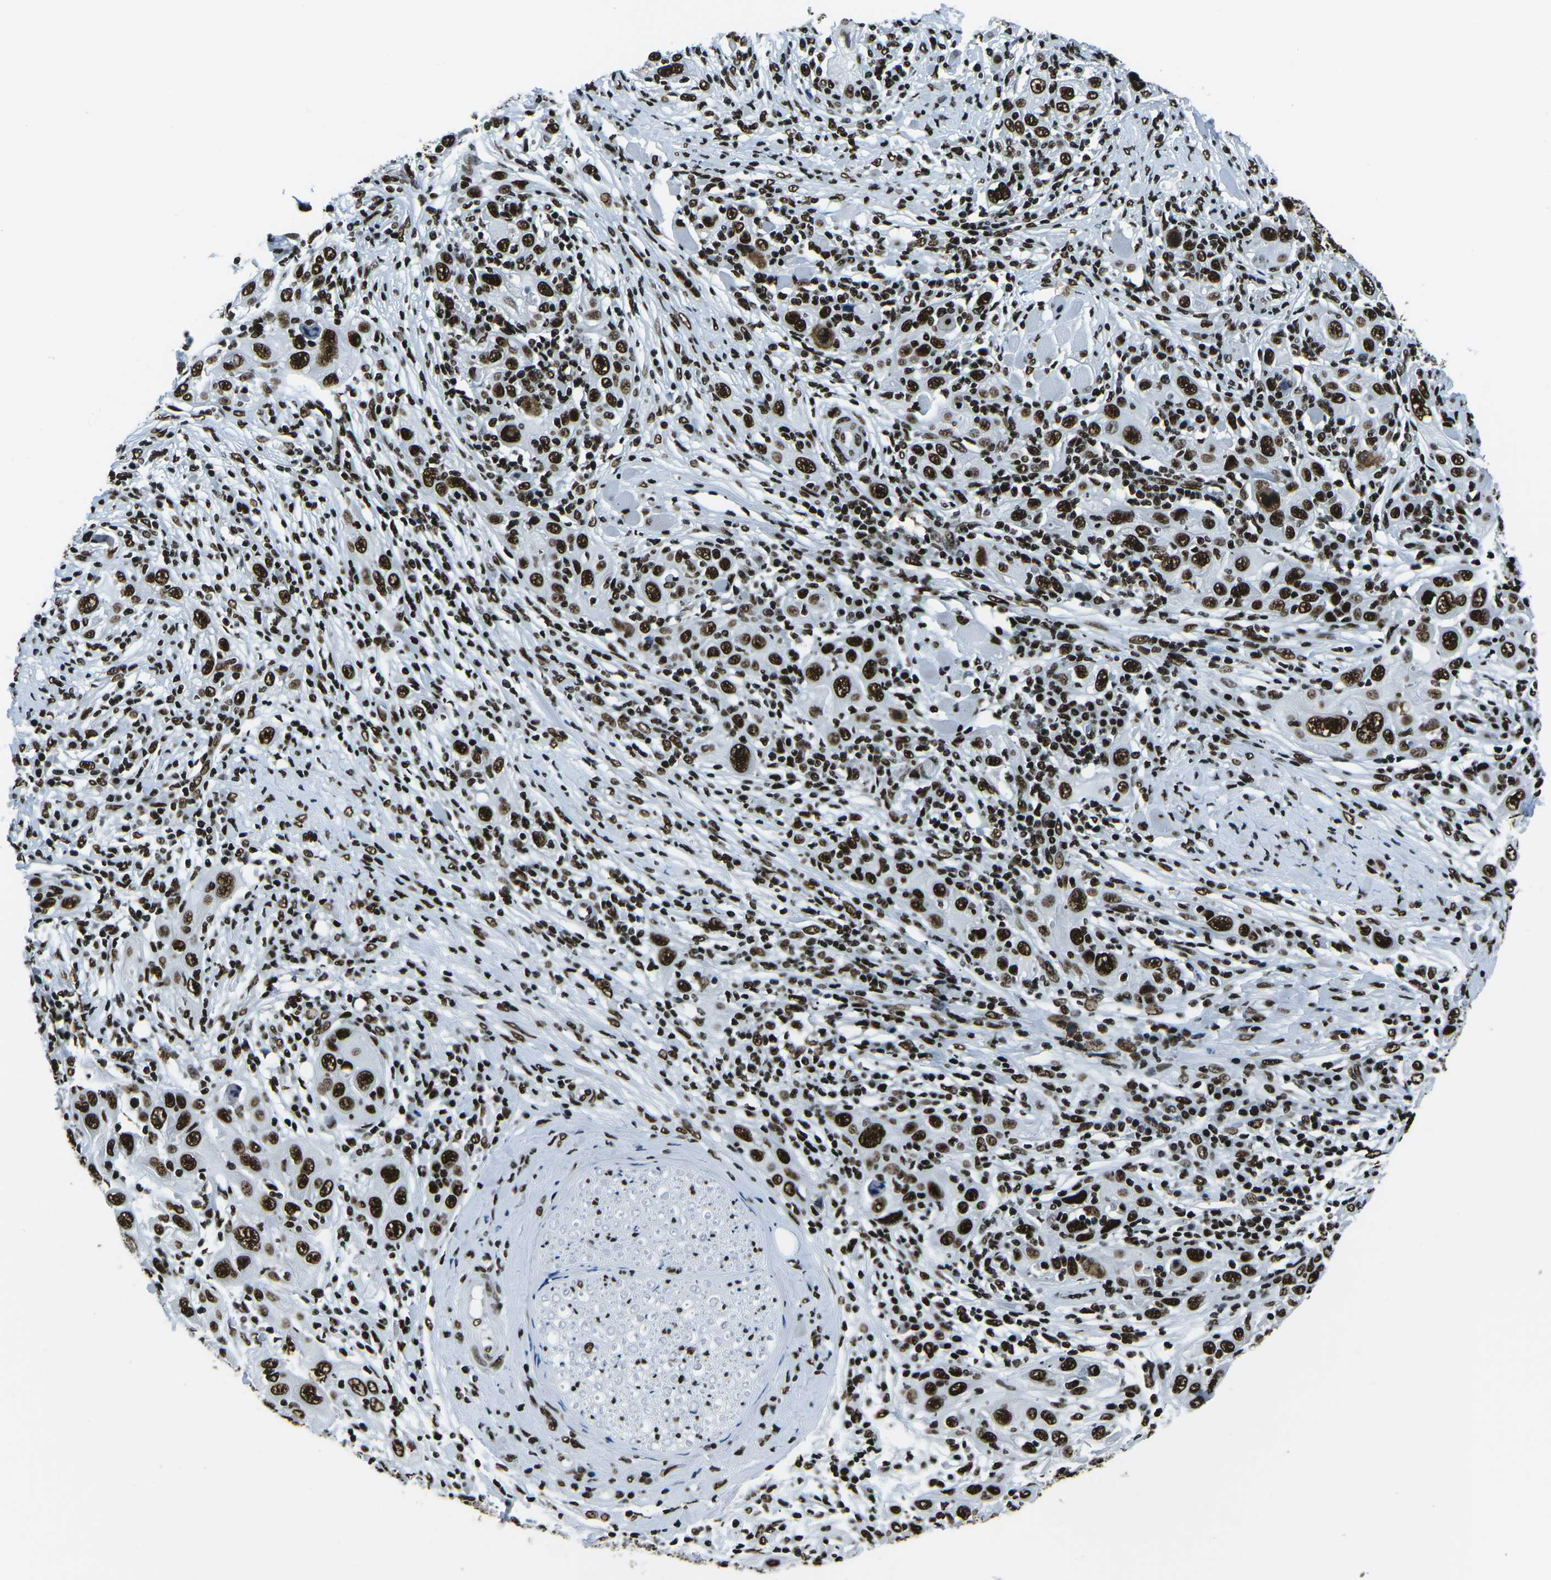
{"staining": {"intensity": "strong", "quantity": ">75%", "location": "nuclear"}, "tissue": "skin cancer", "cell_type": "Tumor cells", "image_type": "cancer", "snomed": [{"axis": "morphology", "description": "Squamous cell carcinoma, NOS"}, {"axis": "topography", "description": "Skin"}], "caption": "Protein expression analysis of human skin cancer reveals strong nuclear positivity in about >75% of tumor cells. The protein is stained brown, and the nuclei are stained in blue (DAB (3,3'-diaminobenzidine) IHC with brightfield microscopy, high magnification).", "gene": "HNRNPL", "patient": {"sex": "female", "age": 88}}